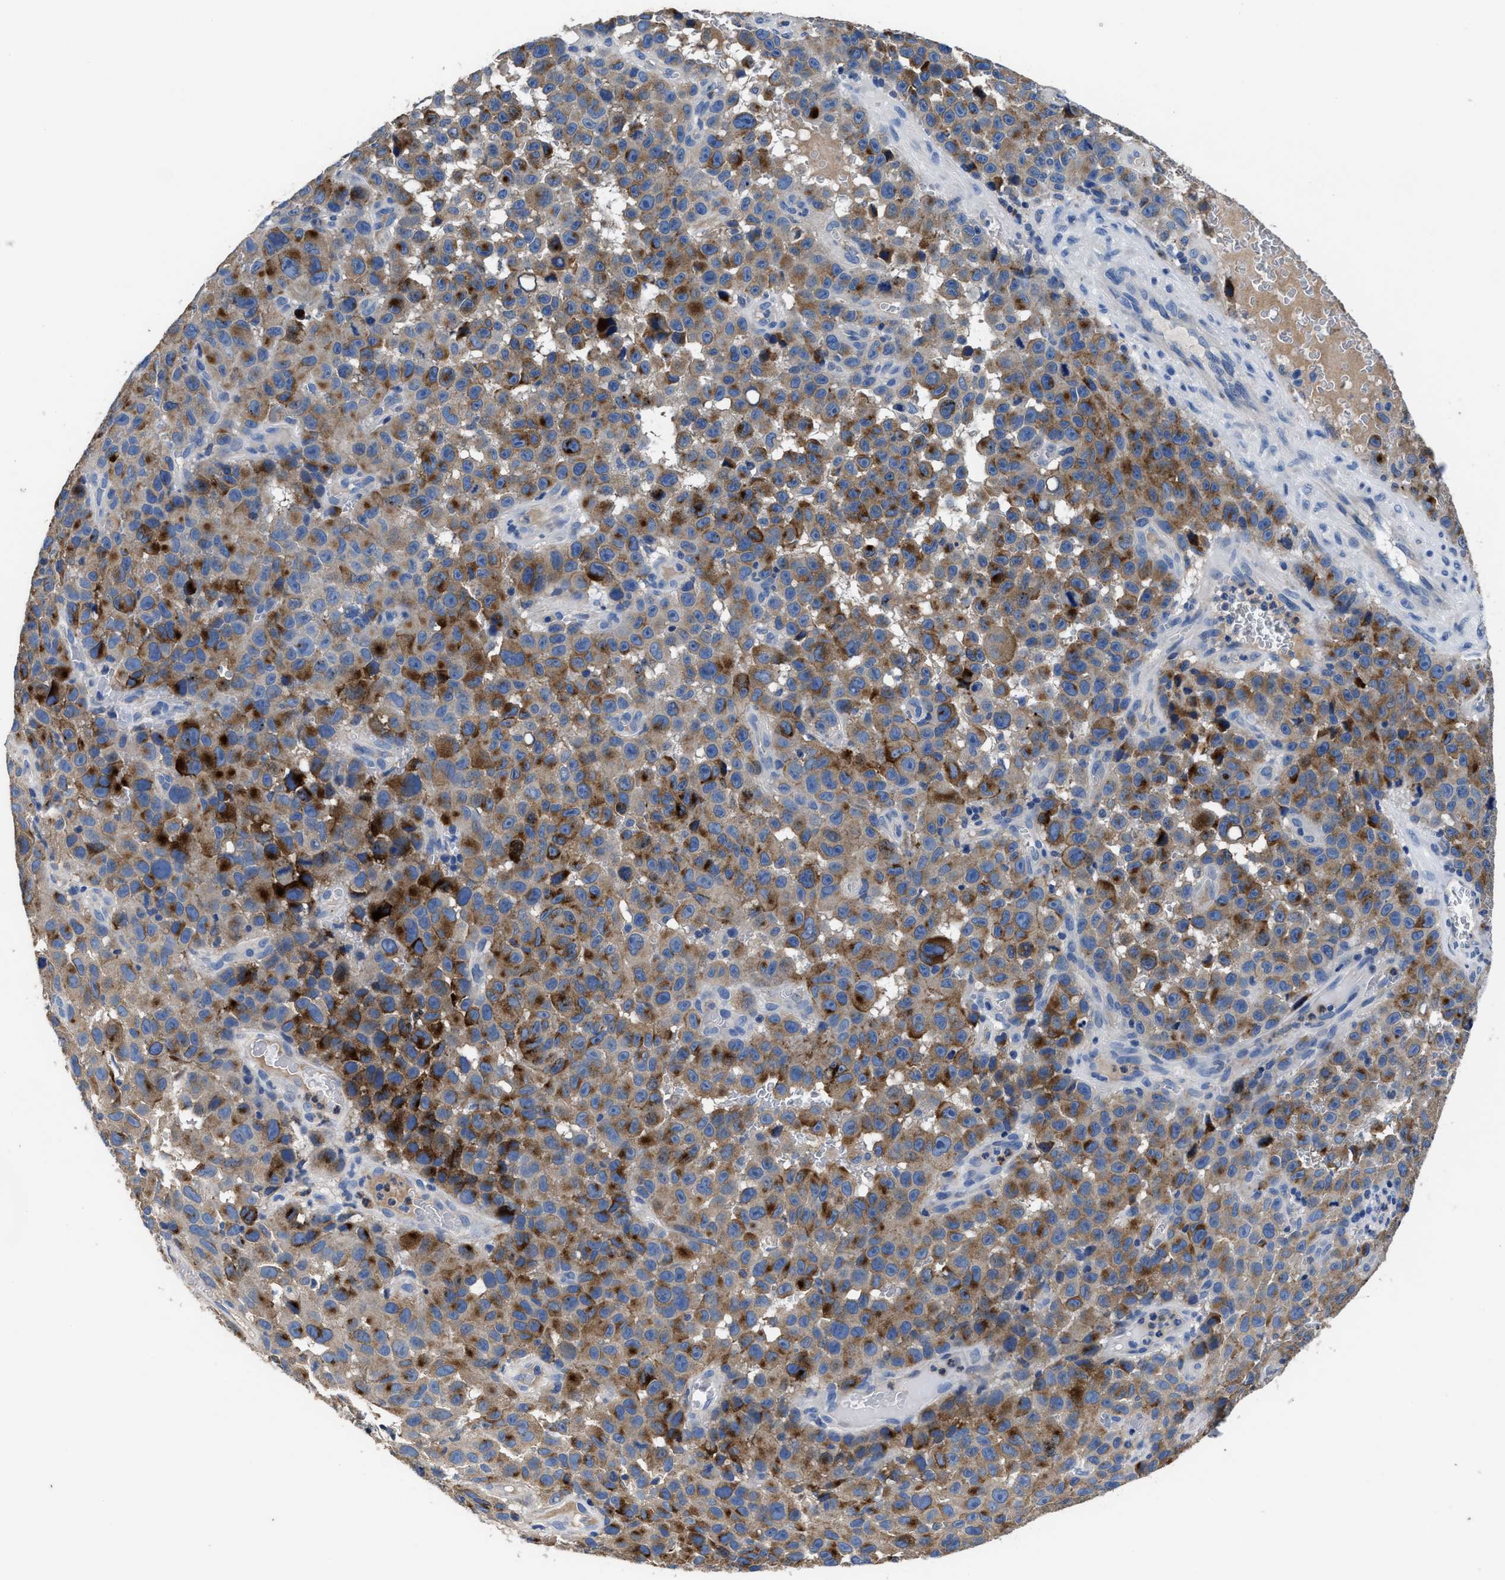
{"staining": {"intensity": "moderate", "quantity": ">75%", "location": "cytoplasmic/membranous"}, "tissue": "melanoma", "cell_type": "Tumor cells", "image_type": "cancer", "snomed": [{"axis": "morphology", "description": "Malignant melanoma, NOS"}, {"axis": "topography", "description": "Skin"}], "caption": "IHC of malignant melanoma reveals medium levels of moderate cytoplasmic/membranous staining in about >75% of tumor cells.", "gene": "UBR4", "patient": {"sex": "female", "age": 82}}